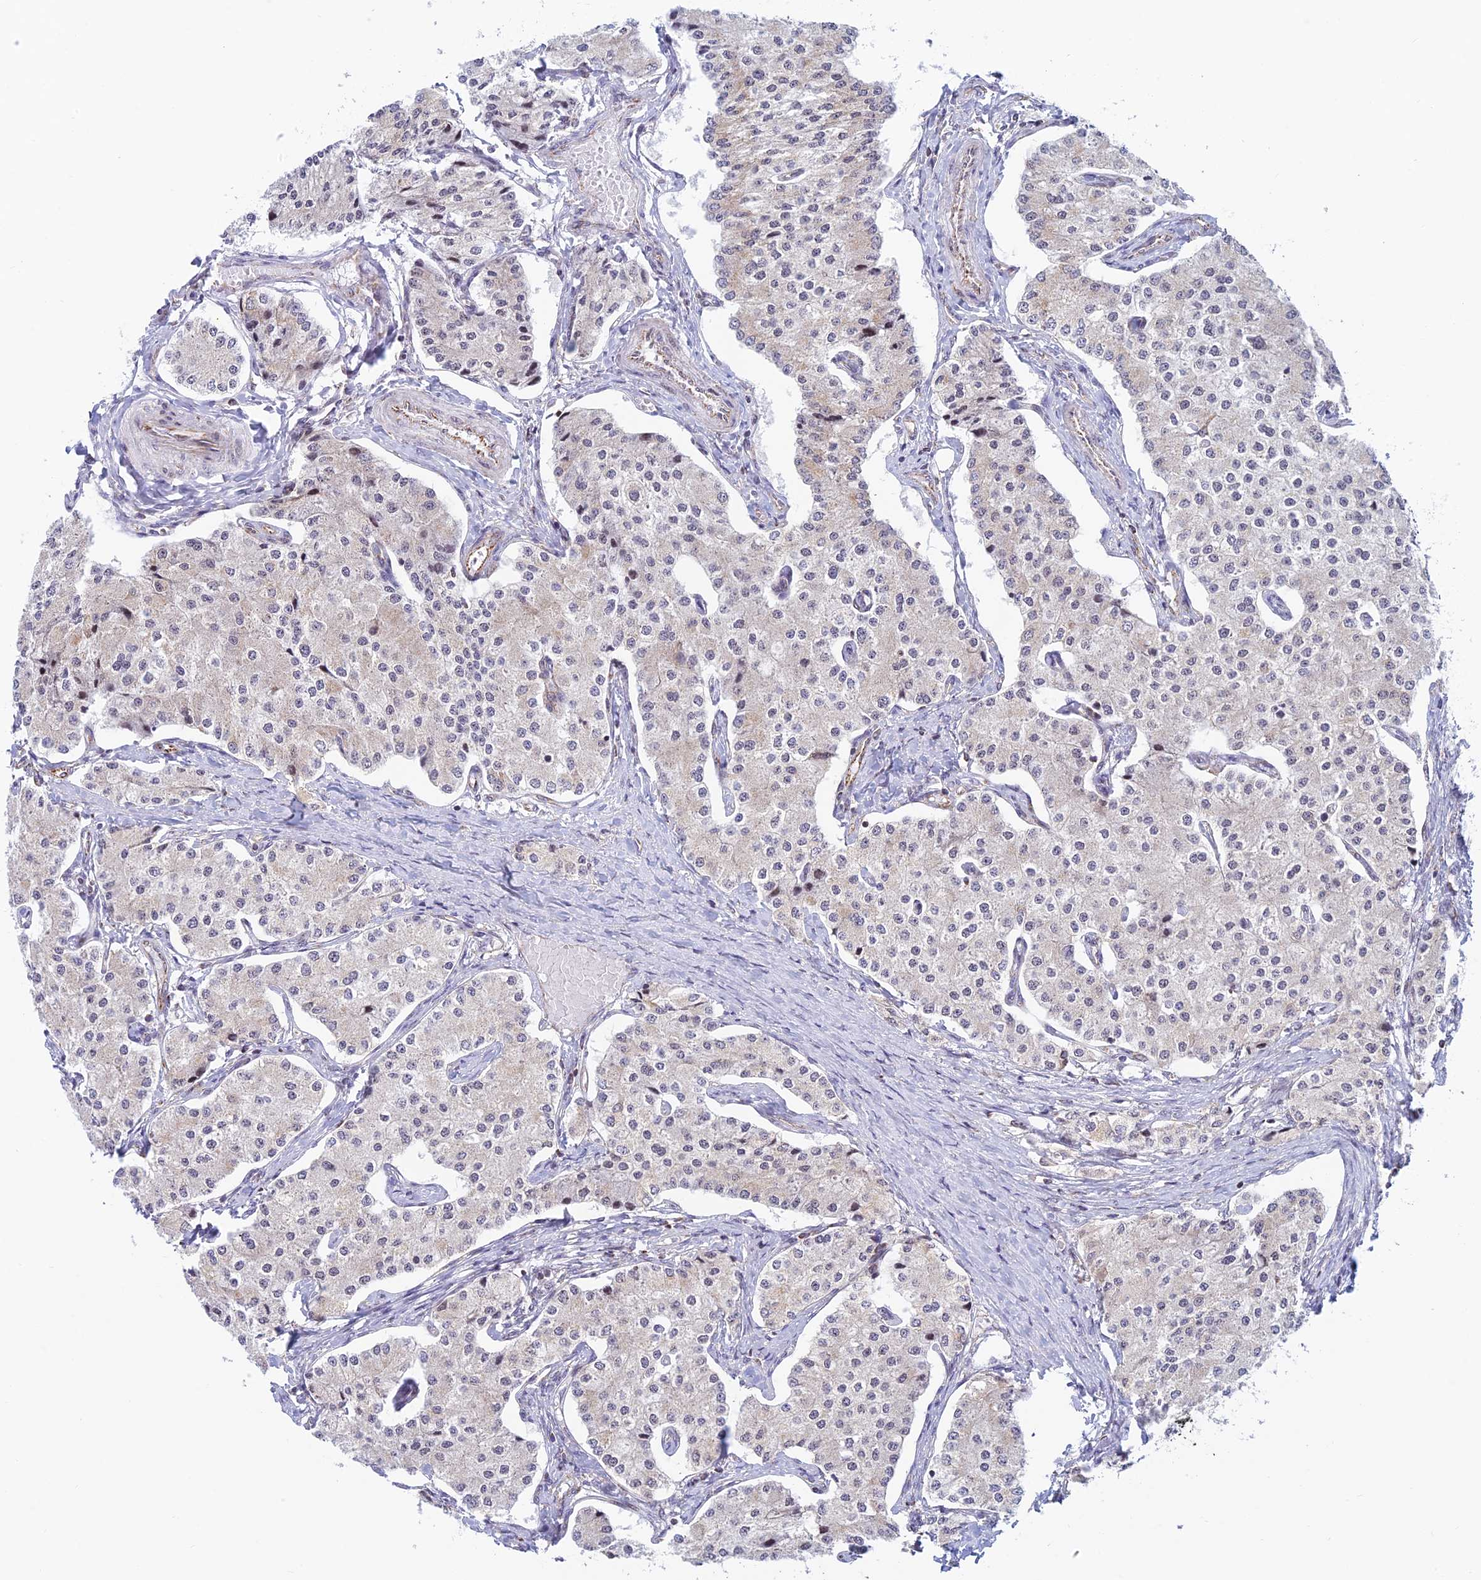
{"staining": {"intensity": "negative", "quantity": "none", "location": "none"}, "tissue": "carcinoid", "cell_type": "Tumor cells", "image_type": "cancer", "snomed": [{"axis": "morphology", "description": "Carcinoid, malignant, NOS"}, {"axis": "topography", "description": "Colon"}], "caption": "The immunohistochemistry histopathology image has no significant positivity in tumor cells of carcinoid tissue. Nuclei are stained in blue.", "gene": "HOOK2", "patient": {"sex": "female", "age": 52}}